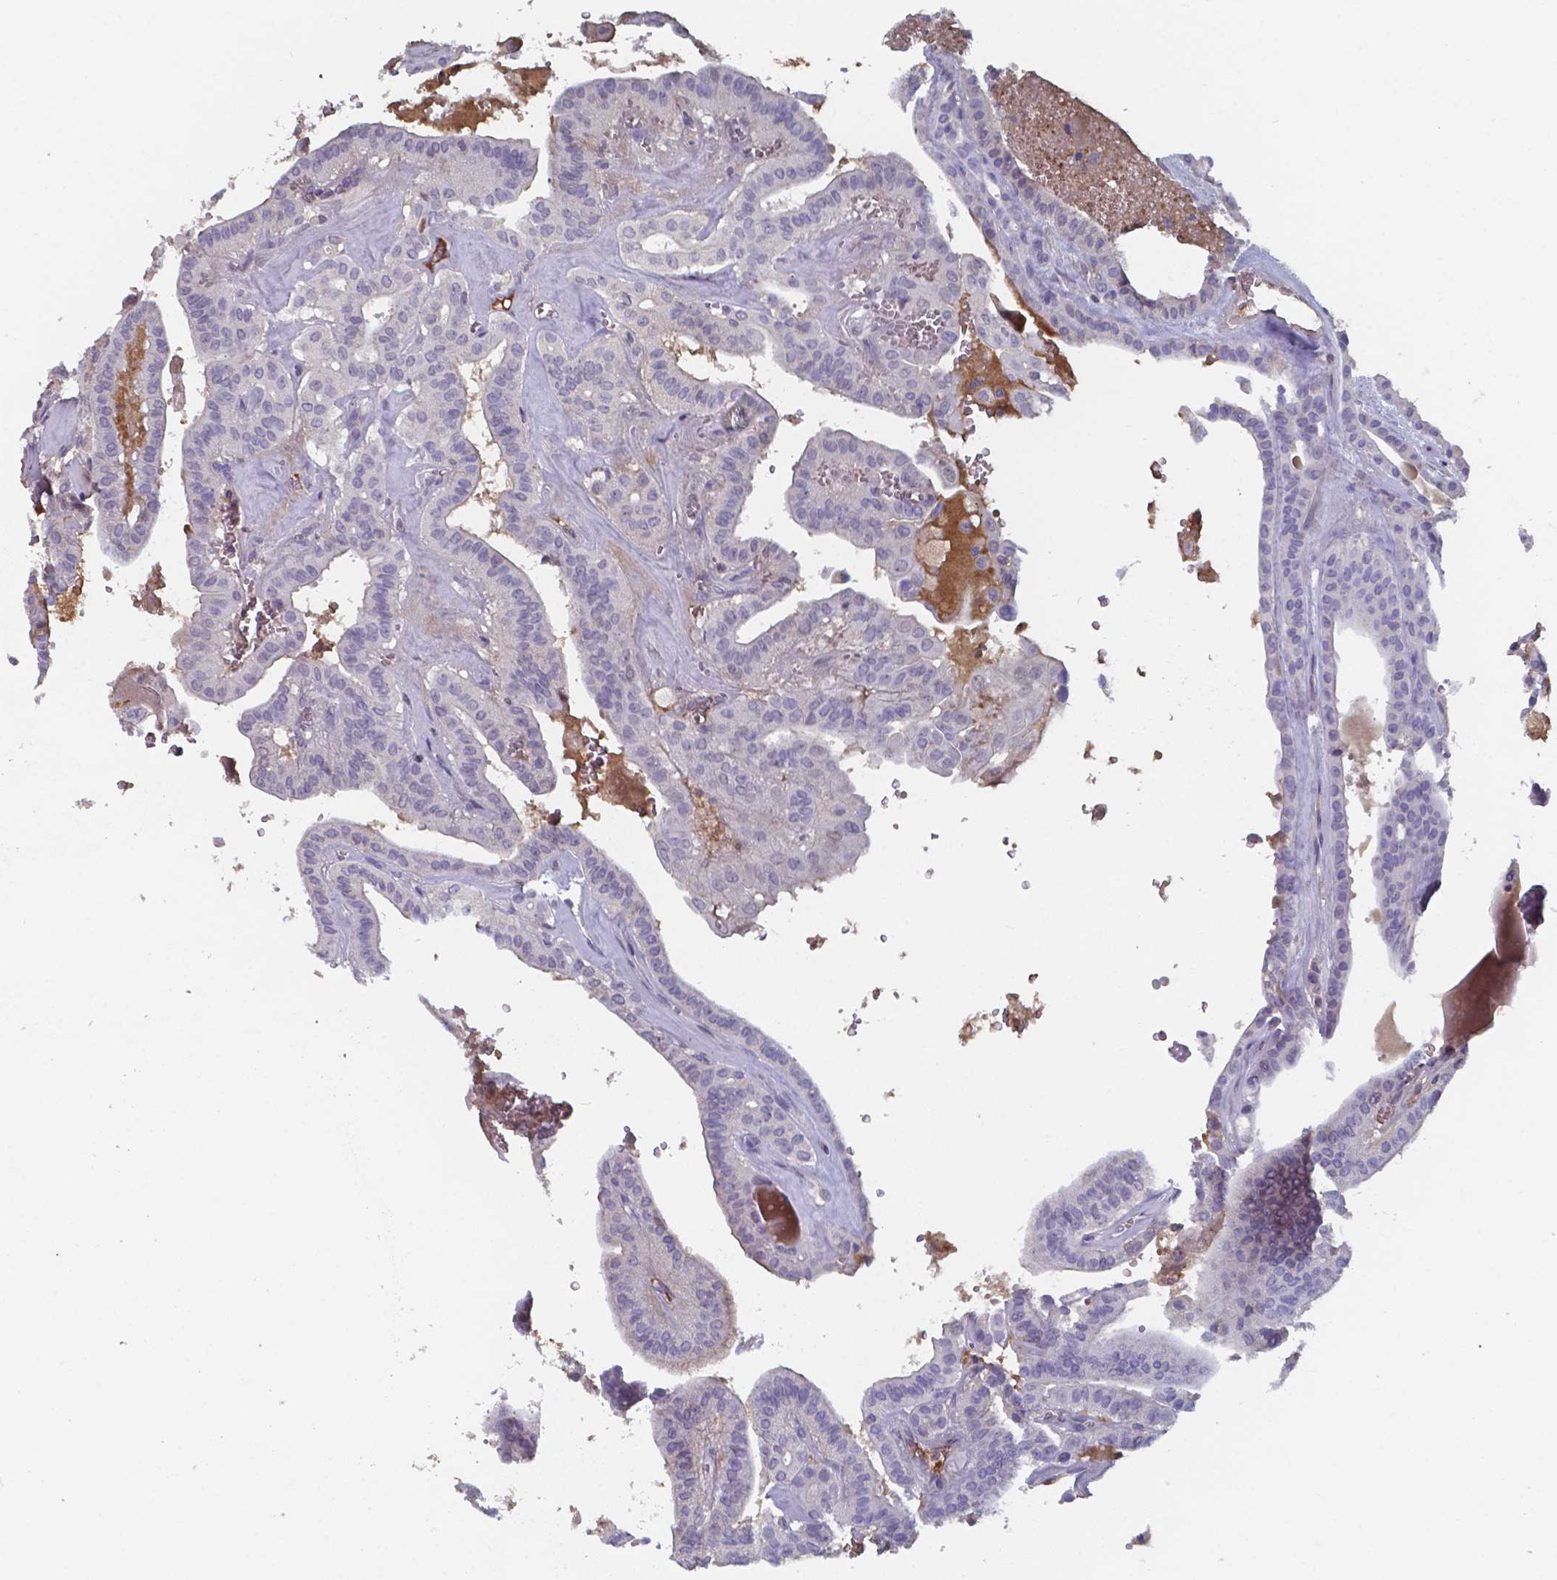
{"staining": {"intensity": "negative", "quantity": "none", "location": "none"}, "tissue": "thyroid cancer", "cell_type": "Tumor cells", "image_type": "cancer", "snomed": [{"axis": "morphology", "description": "Papillary adenocarcinoma, NOS"}, {"axis": "topography", "description": "Thyroid gland"}], "caption": "Immunohistochemistry (IHC) photomicrograph of human thyroid papillary adenocarcinoma stained for a protein (brown), which reveals no staining in tumor cells.", "gene": "BTBD17", "patient": {"sex": "male", "age": 52}}